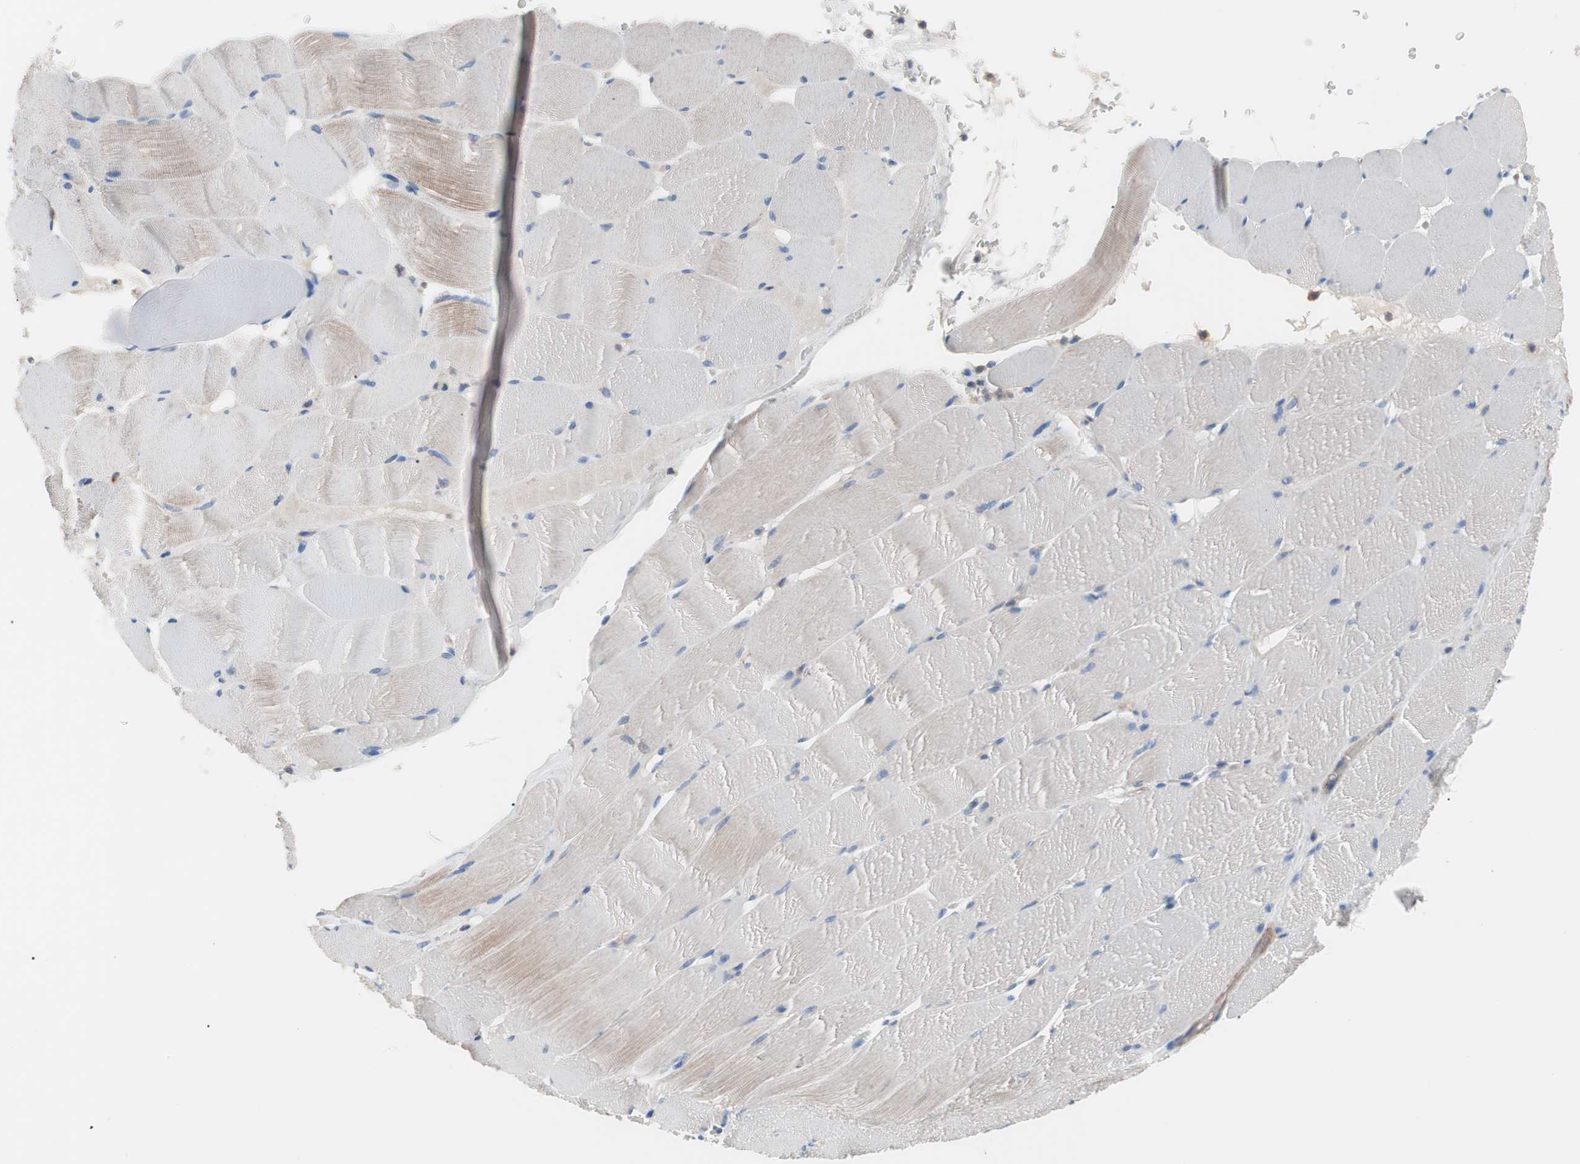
{"staining": {"intensity": "weak", "quantity": "25%-75%", "location": "cytoplasmic/membranous"}, "tissue": "skeletal muscle", "cell_type": "Myocytes", "image_type": "normal", "snomed": [{"axis": "morphology", "description": "Normal tissue, NOS"}, {"axis": "topography", "description": "Skeletal muscle"}], "caption": "Skeletal muscle stained with immunohistochemistry shows weak cytoplasmic/membranous positivity in approximately 25%-75% of myocytes.", "gene": "GPR160", "patient": {"sex": "male", "age": 62}}